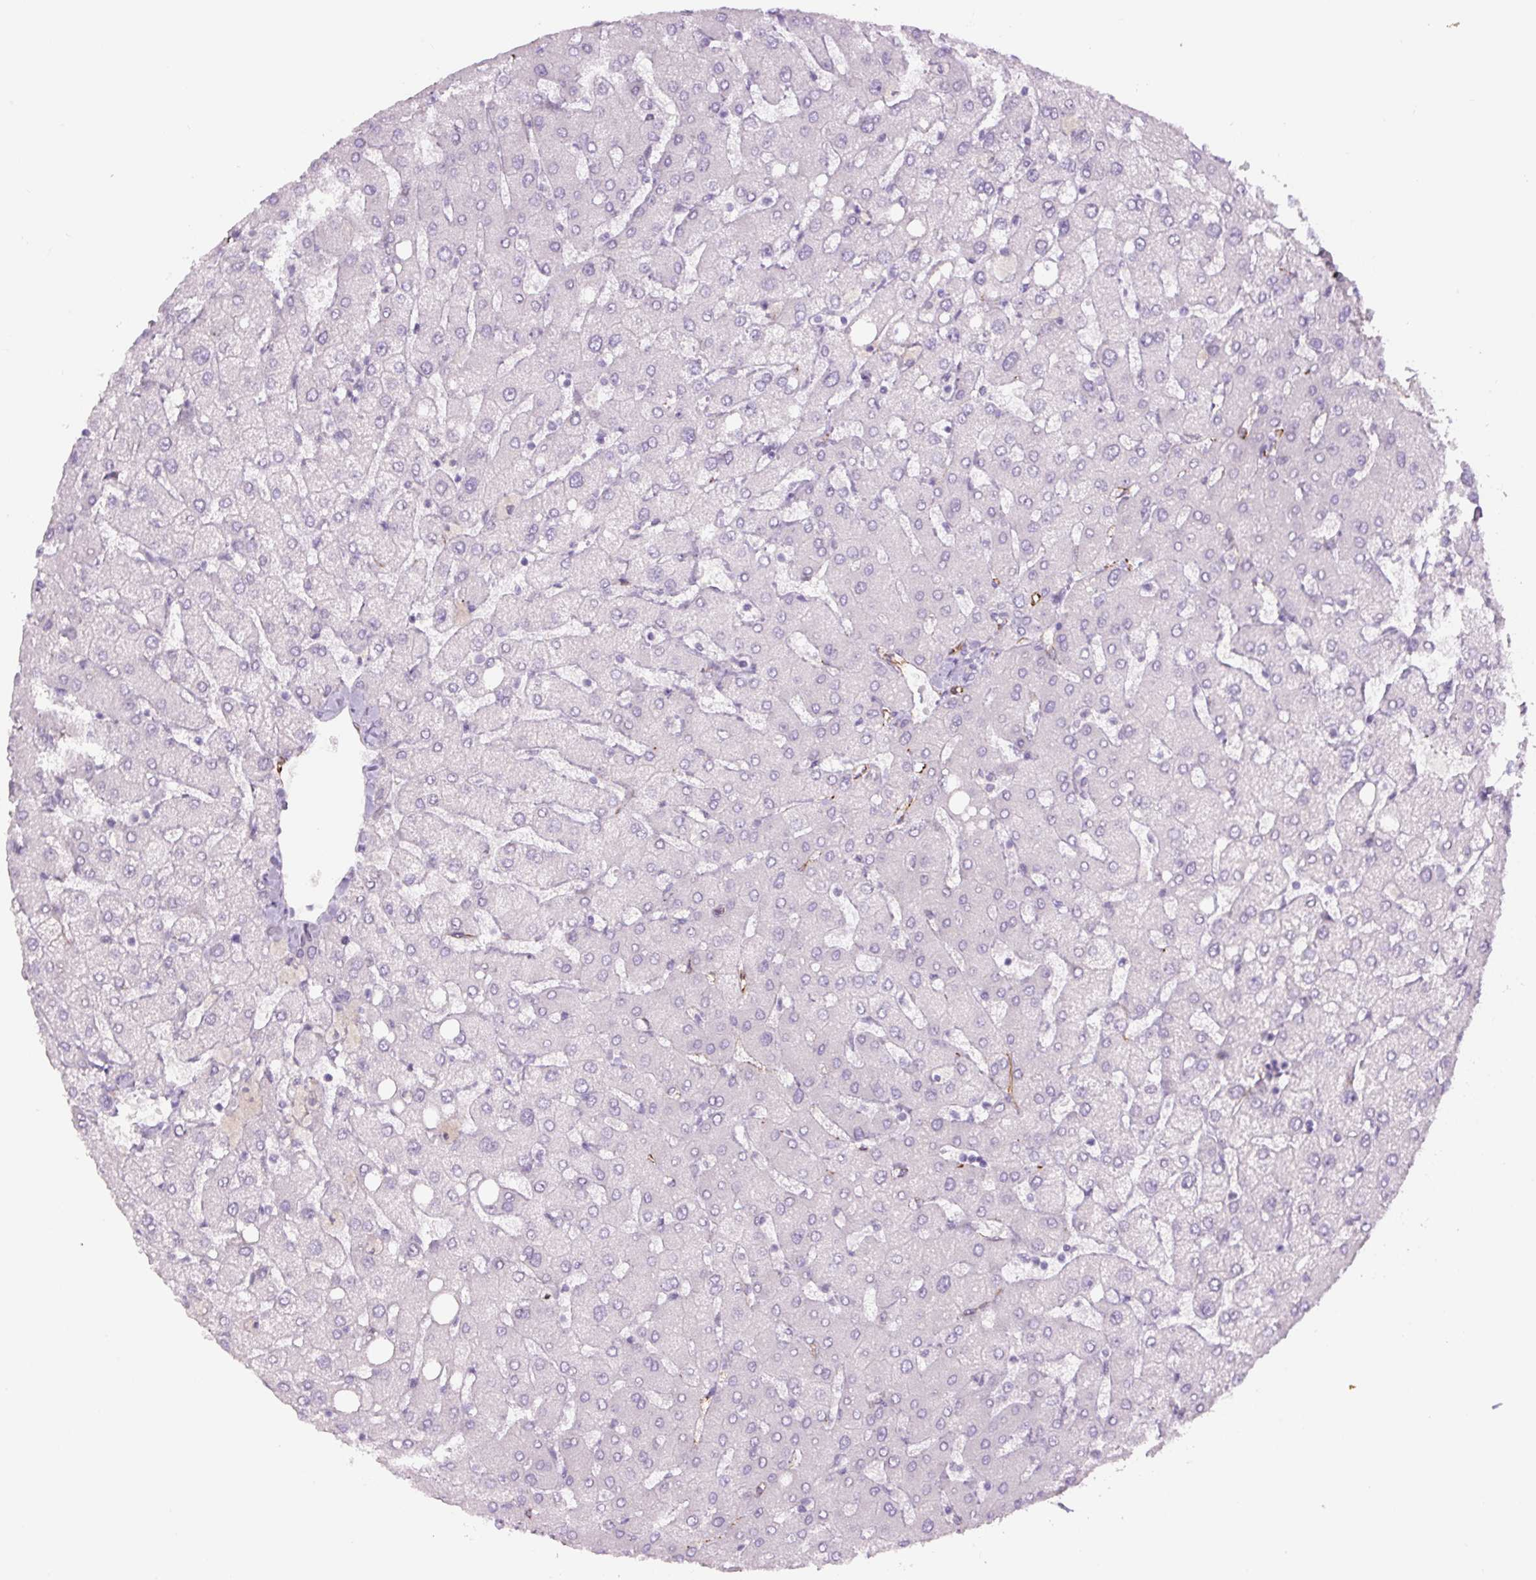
{"staining": {"intensity": "negative", "quantity": "none", "location": "none"}, "tissue": "liver", "cell_type": "Cholangiocytes", "image_type": "normal", "snomed": [{"axis": "morphology", "description": "Normal tissue, NOS"}, {"axis": "topography", "description": "Liver"}], "caption": "Protein analysis of unremarkable liver exhibits no significant expression in cholangiocytes.", "gene": "NES", "patient": {"sex": "female", "age": 54}}